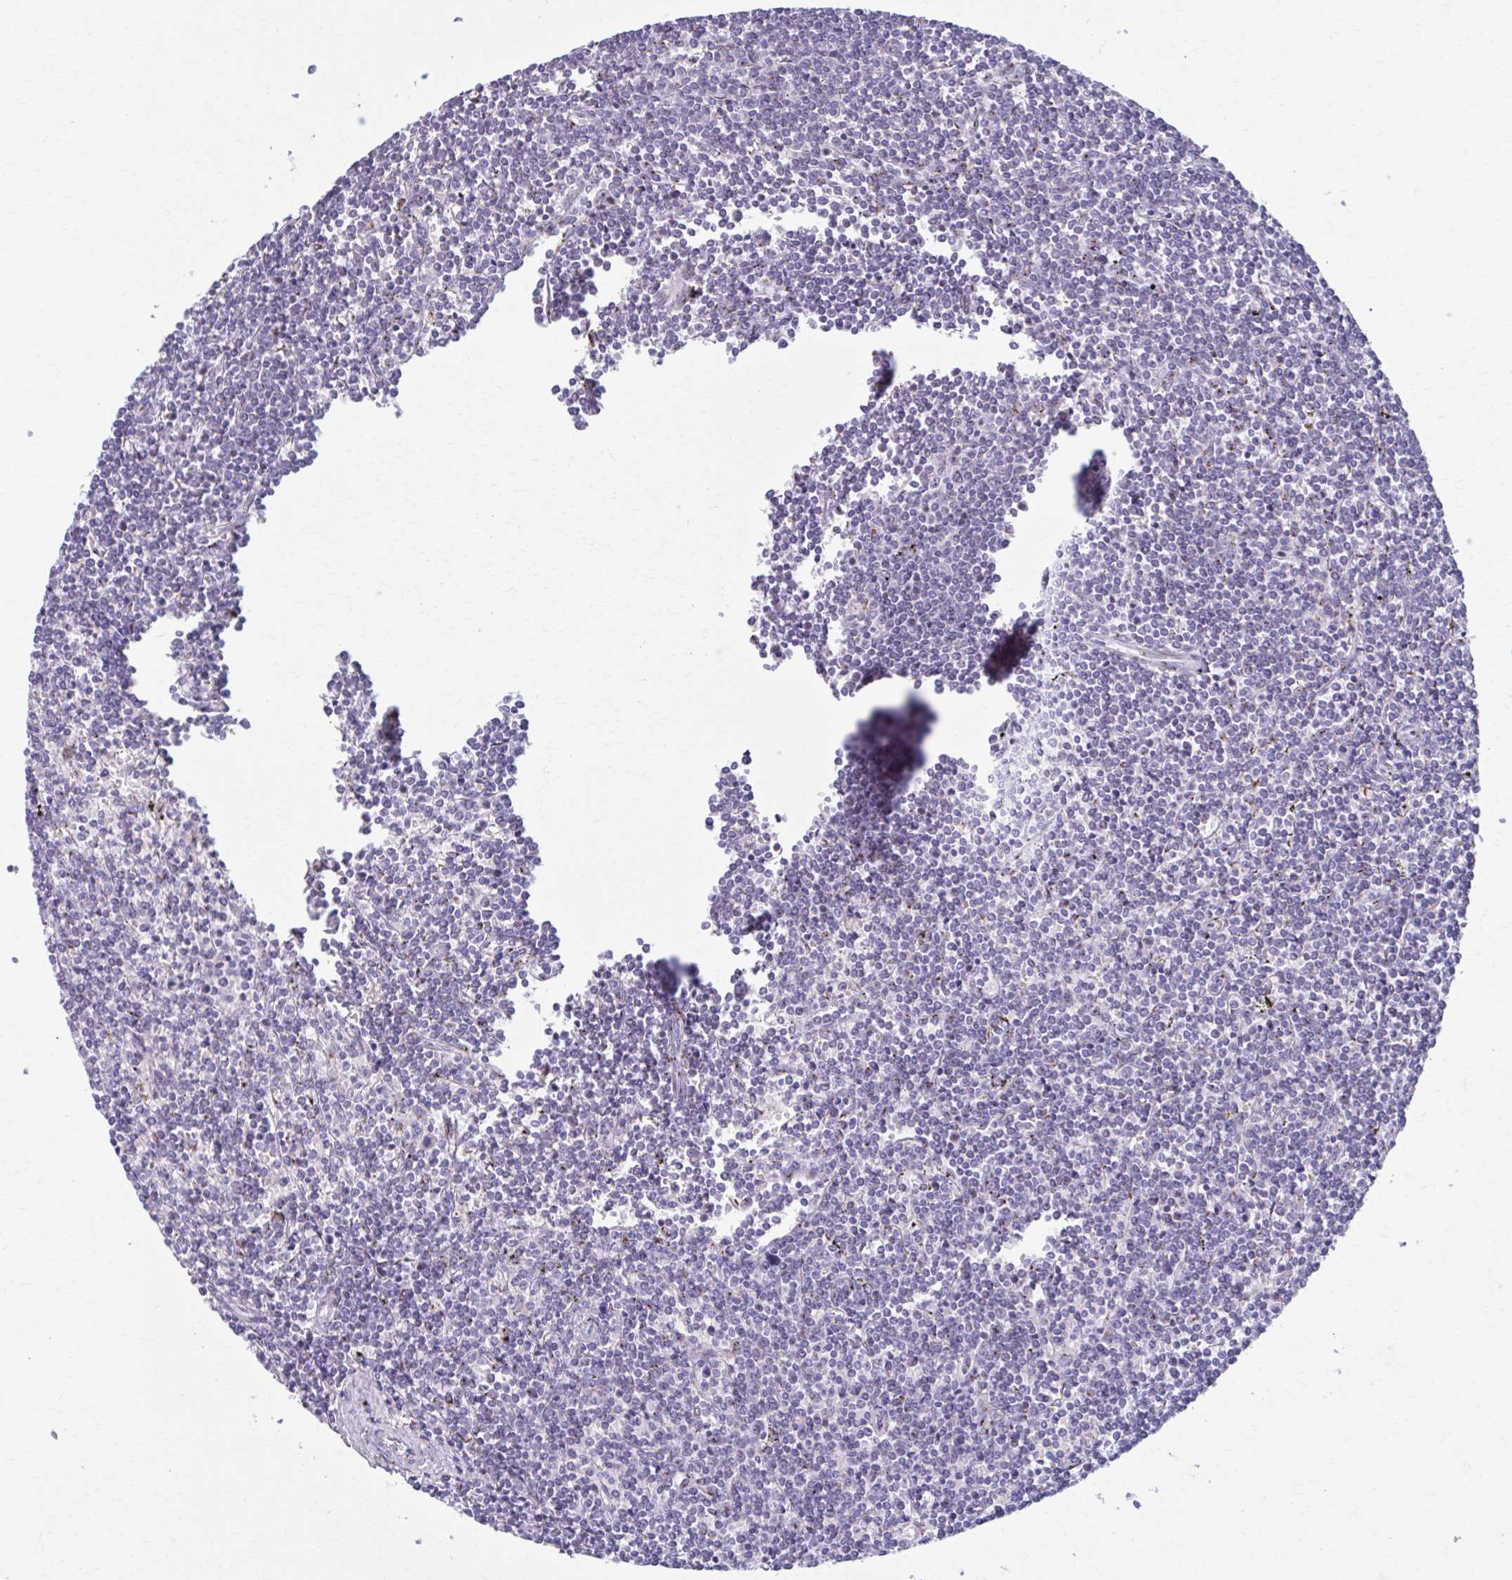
{"staining": {"intensity": "negative", "quantity": "none", "location": "none"}, "tissue": "lymphoma", "cell_type": "Tumor cells", "image_type": "cancer", "snomed": [{"axis": "morphology", "description": "Malignant lymphoma, non-Hodgkin's type, Low grade"}, {"axis": "topography", "description": "Spleen"}], "caption": "The micrograph exhibits no significant expression in tumor cells of low-grade malignant lymphoma, non-Hodgkin's type.", "gene": "ZNF682", "patient": {"sex": "male", "age": 78}}